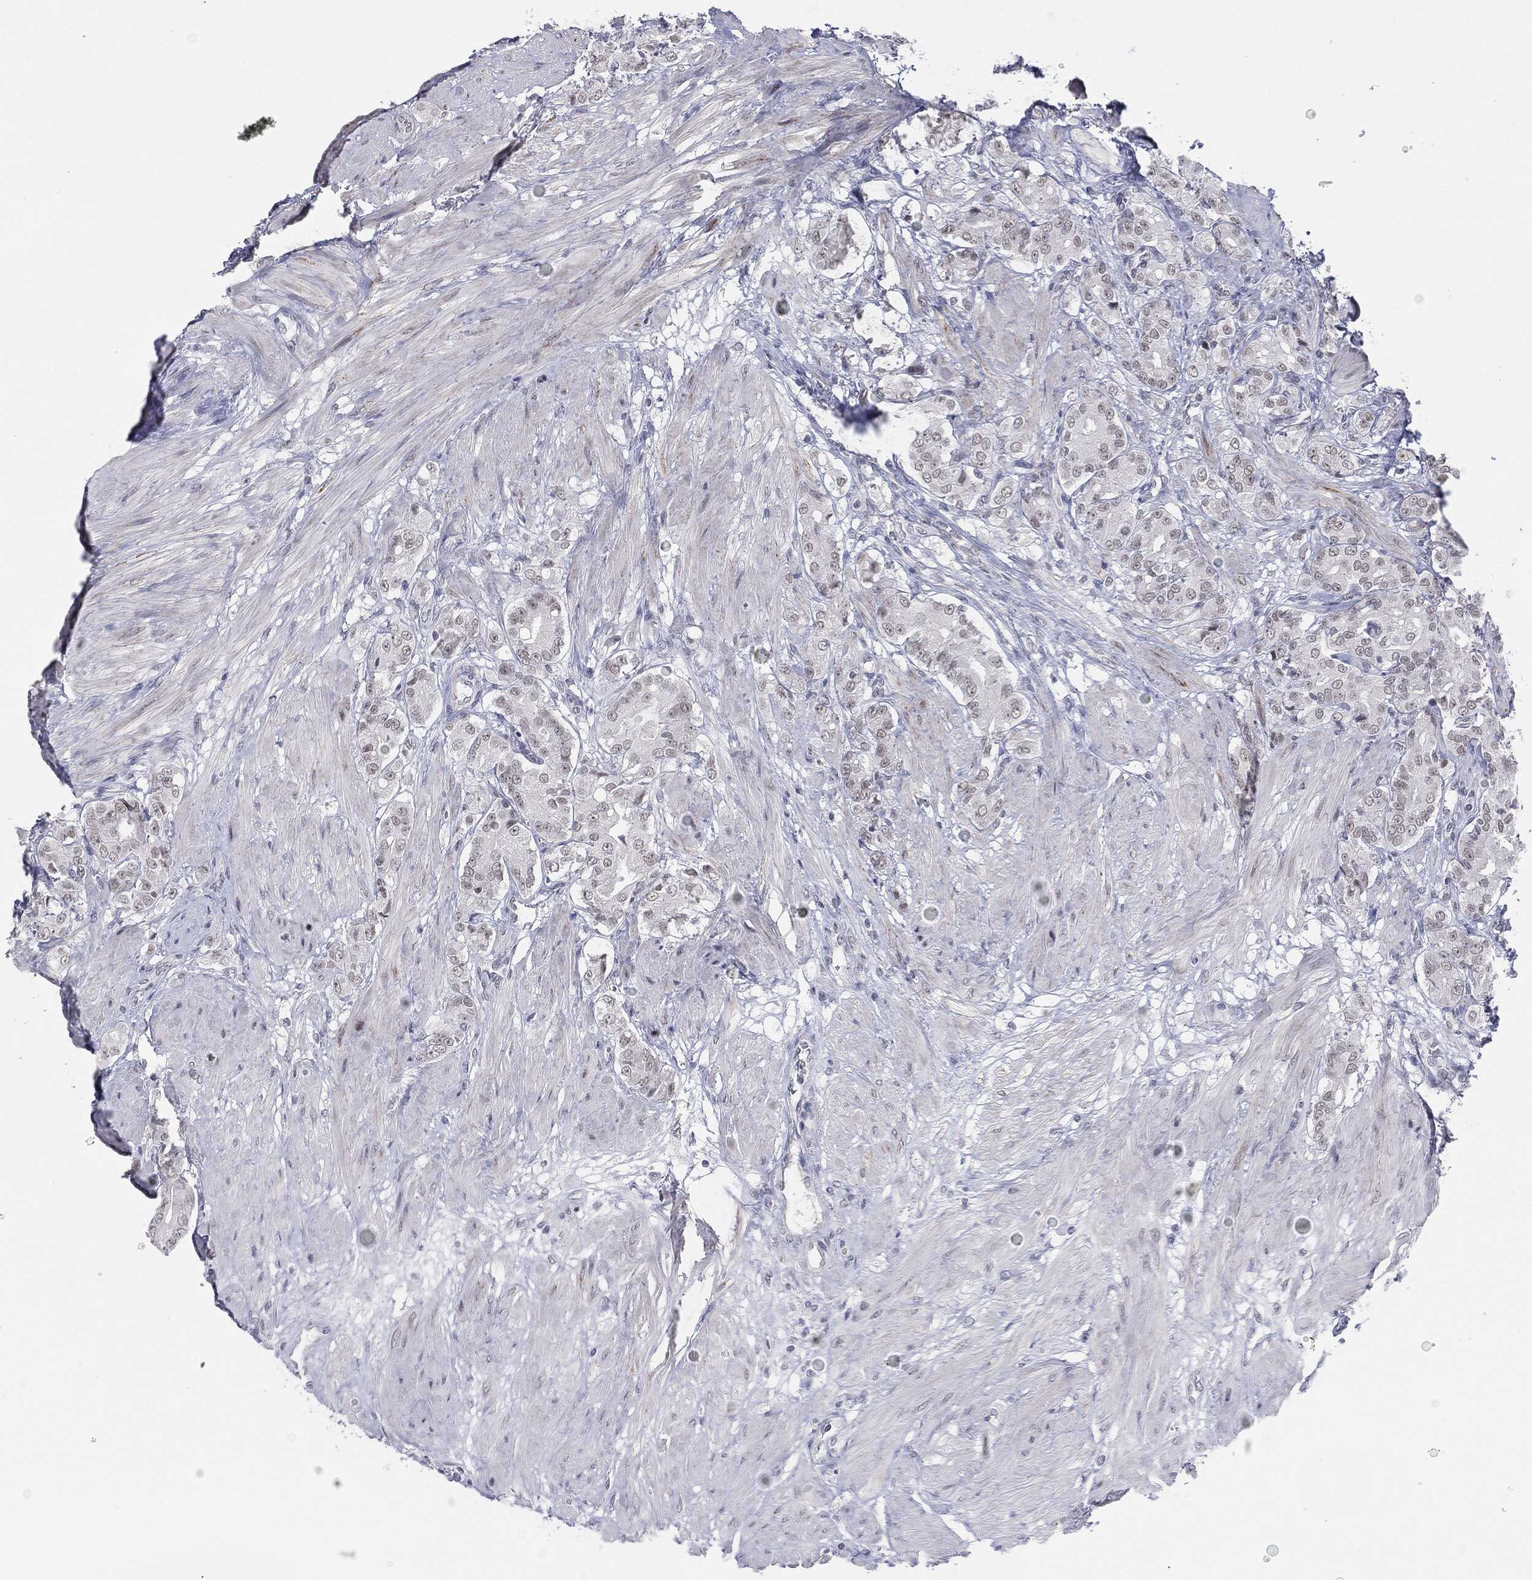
{"staining": {"intensity": "negative", "quantity": "none", "location": "none"}, "tissue": "prostate cancer", "cell_type": "Tumor cells", "image_type": "cancer", "snomed": [{"axis": "morphology", "description": "Adenocarcinoma, NOS"}, {"axis": "topography", "description": "Prostate and seminal vesicle, NOS"}, {"axis": "topography", "description": "Prostate"}], "caption": "Human prostate cancer (adenocarcinoma) stained for a protein using IHC exhibits no staining in tumor cells.", "gene": "SLC5A5", "patient": {"sex": "male", "age": 67}}